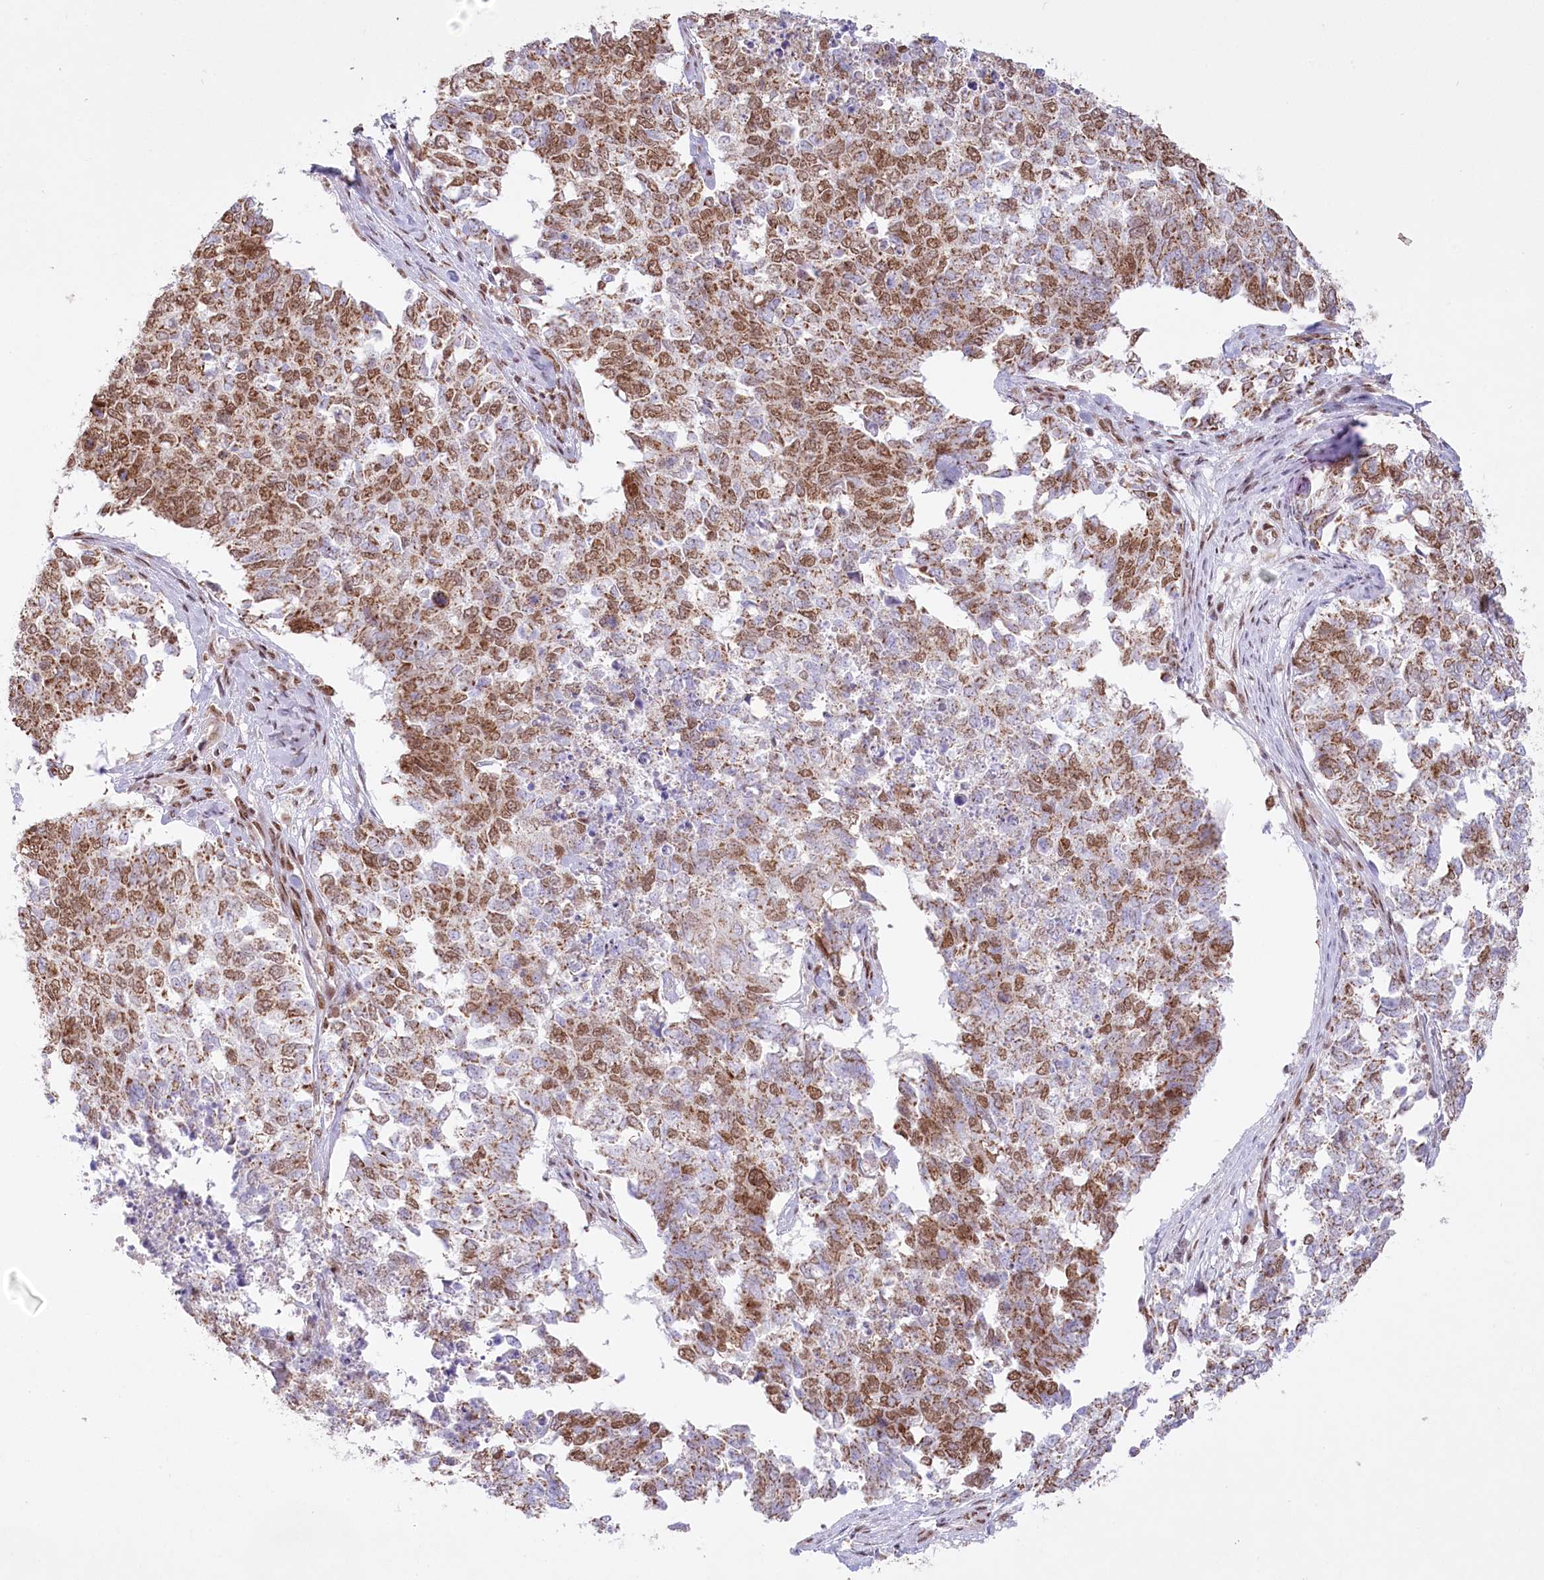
{"staining": {"intensity": "moderate", "quantity": "25%-75%", "location": "cytoplasmic/membranous,nuclear"}, "tissue": "cervical cancer", "cell_type": "Tumor cells", "image_type": "cancer", "snomed": [{"axis": "morphology", "description": "Squamous cell carcinoma, NOS"}, {"axis": "topography", "description": "Cervix"}], "caption": "Squamous cell carcinoma (cervical) stained with a protein marker displays moderate staining in tumor cells.", "gene": "PYURF", "patient": {"sex": "female", "age": 63}}